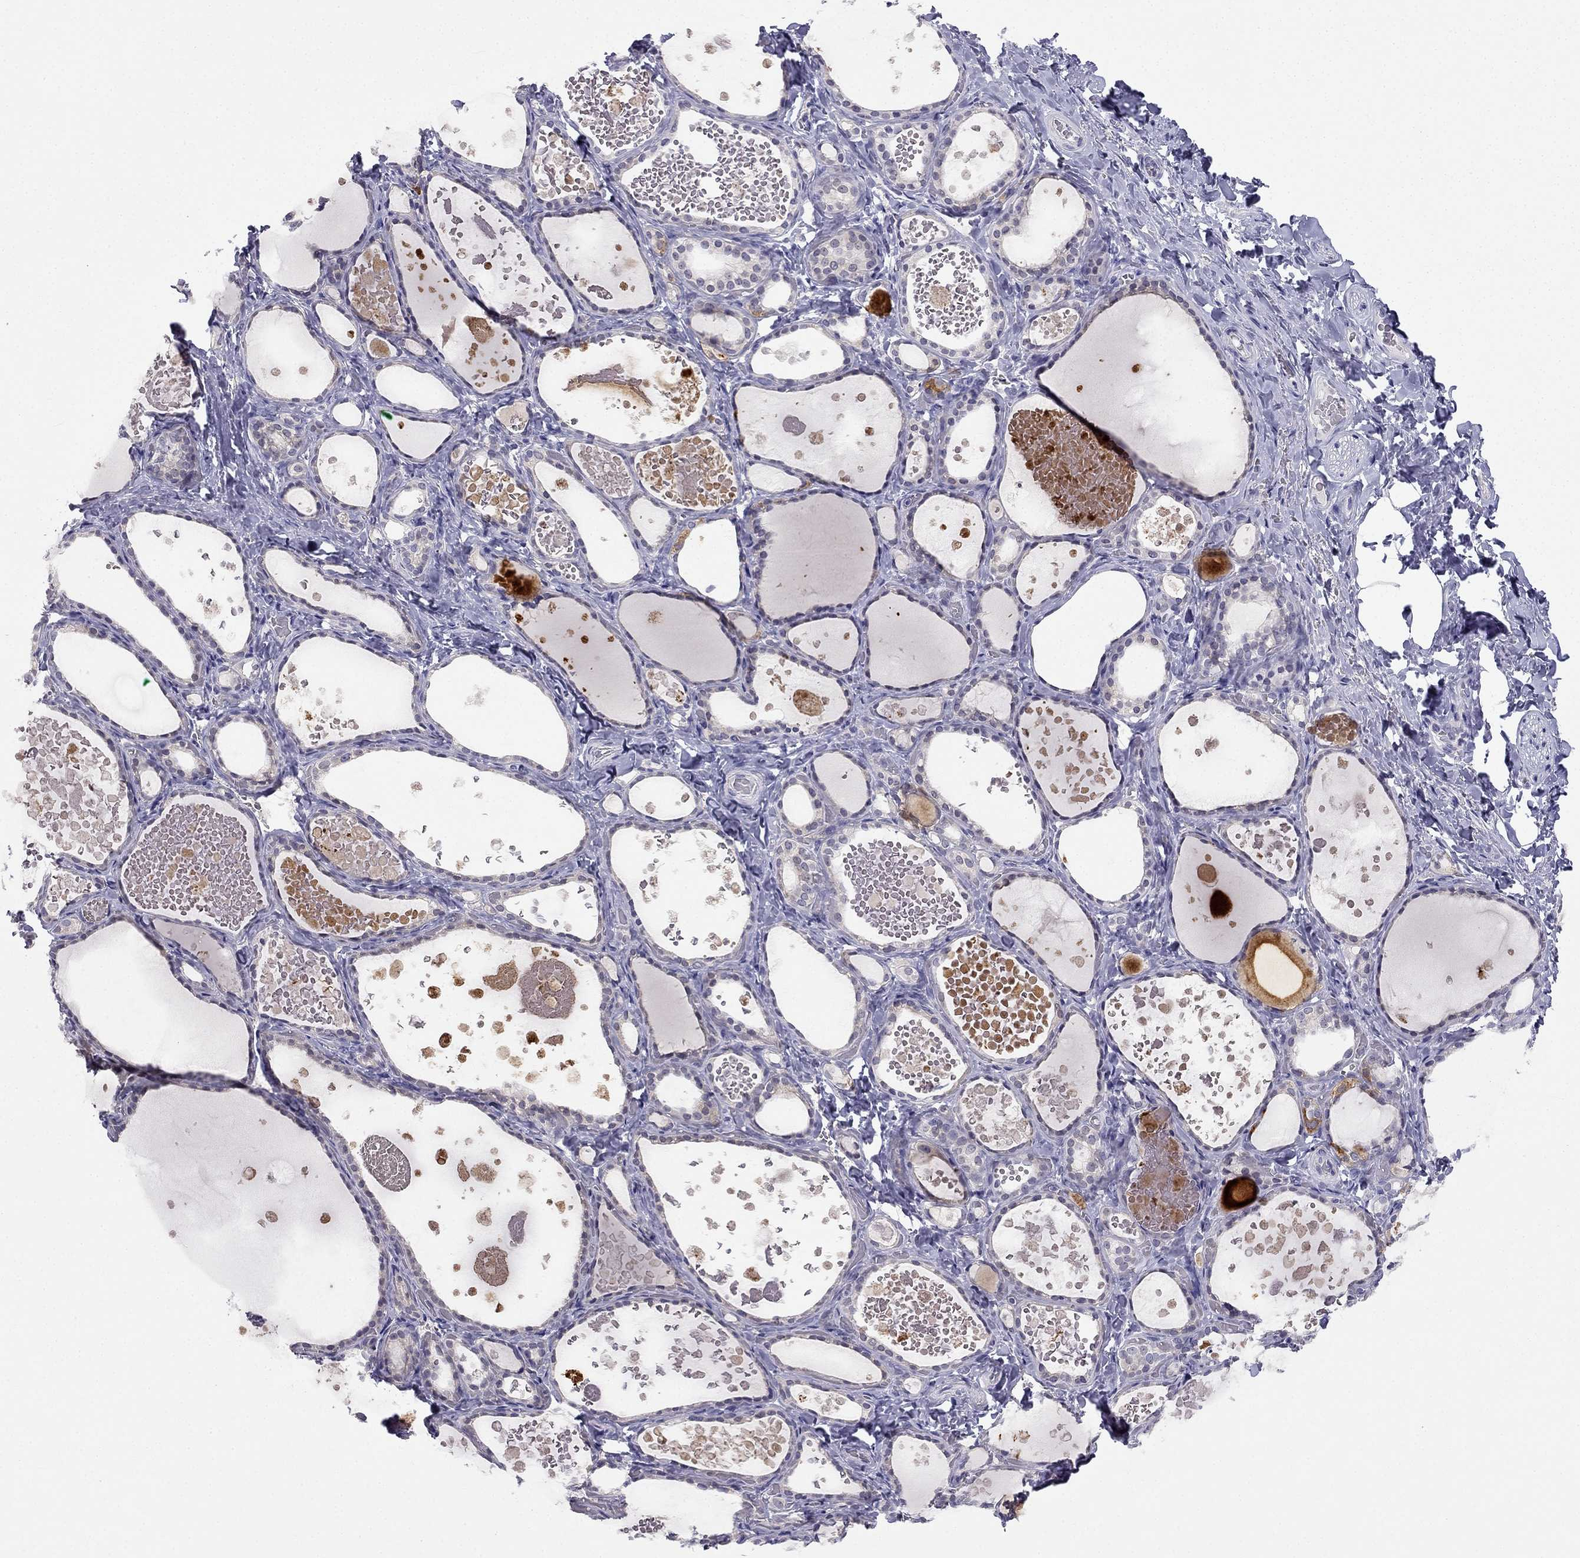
{"staining": {"intensity": "negative", "quantity": "none", "location": "none"}, "tissue": "thyroid gland", "cell_type": "Glandular cells", "image_type": "normal", "snomed": [{"axis": "morphology", "description": "Normal tissue, NOS"}, {"axis": "topography", "description": "Thyroid gland"}], "caption": "A high-resolution histopathology image shows IHC staining of unremarkable thyroid gland, which reveals no significant positivity in glandular cells. The staining is performed using DAB brown chromogen with nuclei counter-stained in using hematoxylin.", "gene": "C16orf89", "patient": {"sex": "female", "age": 56}}